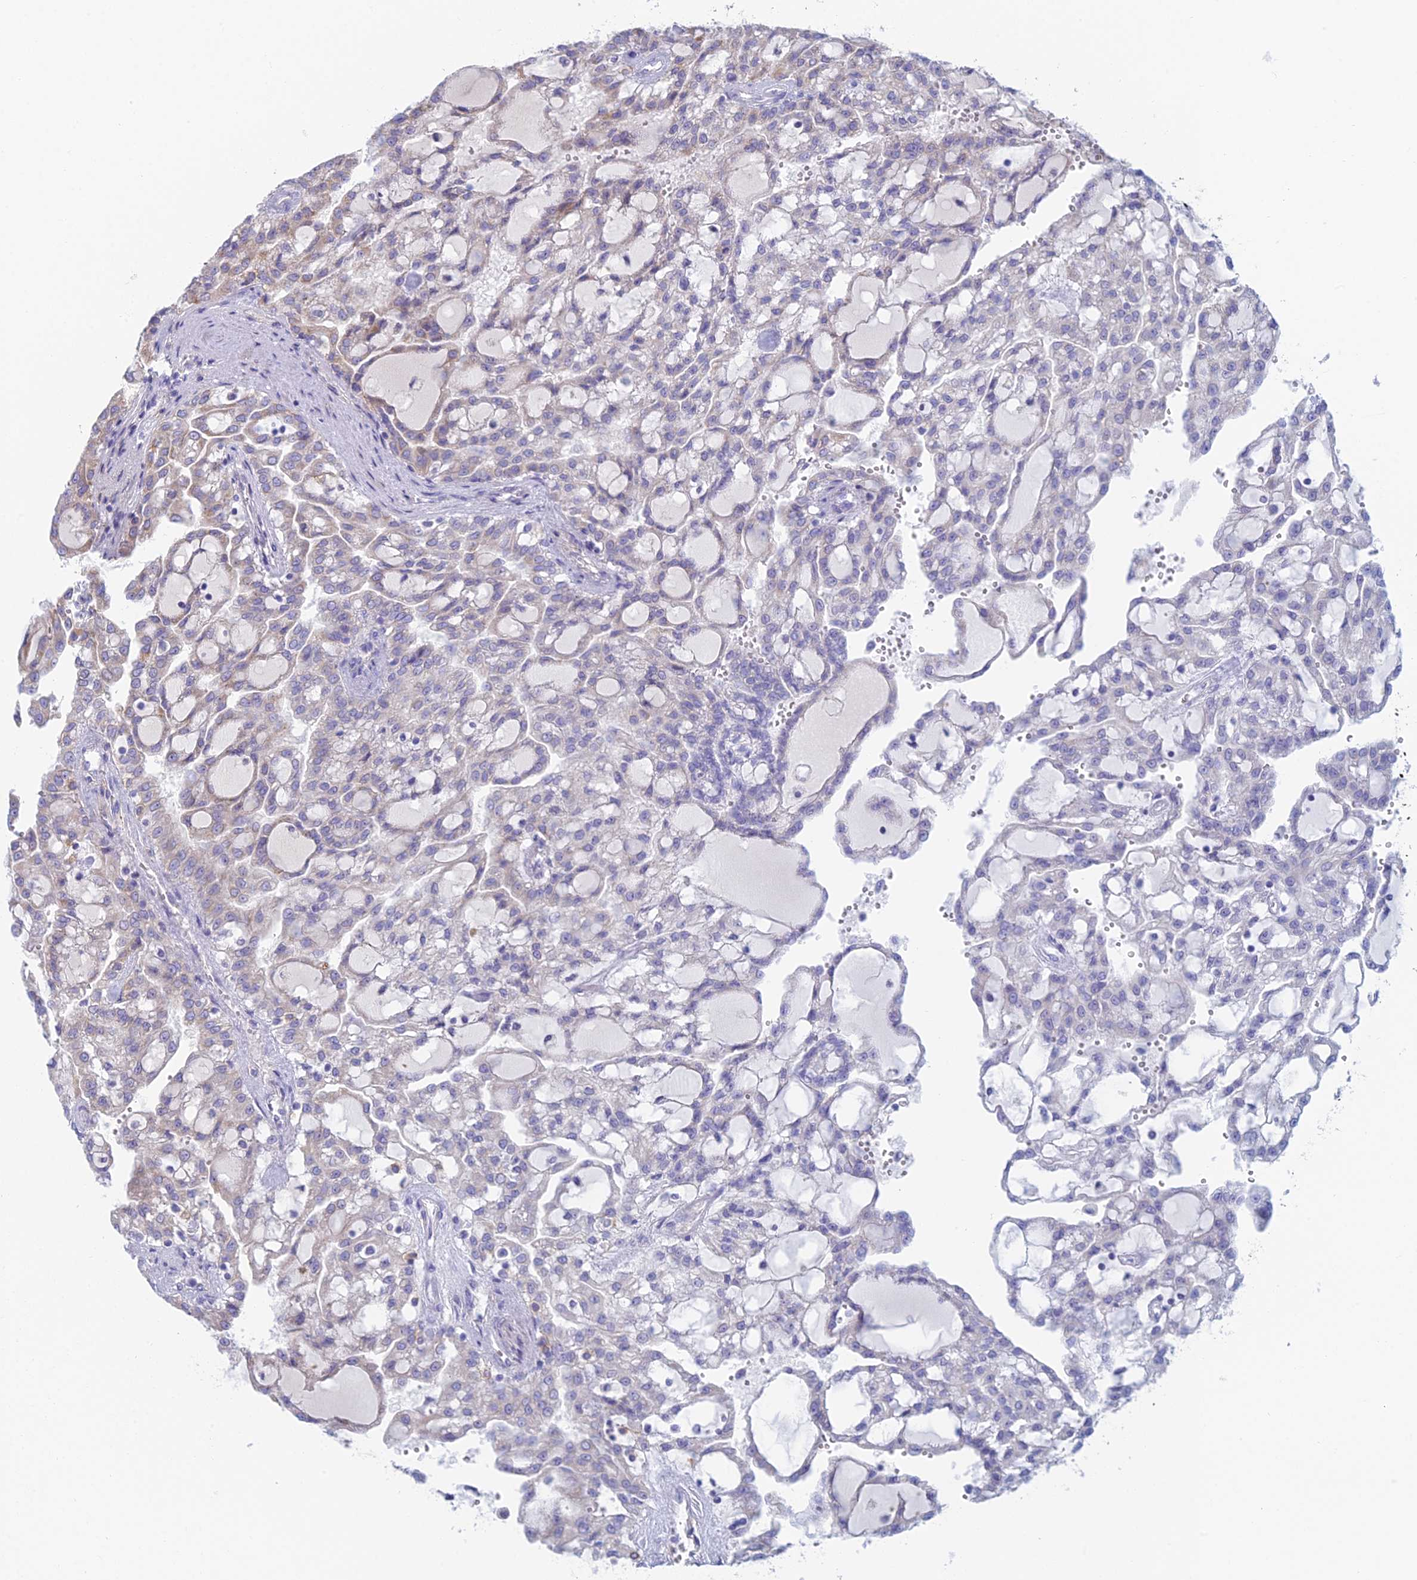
{"staining": {"intensity": "negative", "quantity": "none", "location": "none"}, "tissue": "renal cancer", "cell_type": "Tumor cells", "image_type": "cancer", "snomed": [{"axis": "morphology", "description": "Adenocarcinoma, NOS"}, {"axis": "topography", "description": "Kidney"}], "caption": "This image is of renal adenocarcinoma stained with immunohistochemistry to label a protein in brown with the nuclei are counter-stained blue. There is no positivity in tumor cells.", "gene": "IFTAP", "patient": {"sex": "male", "age": 63}}